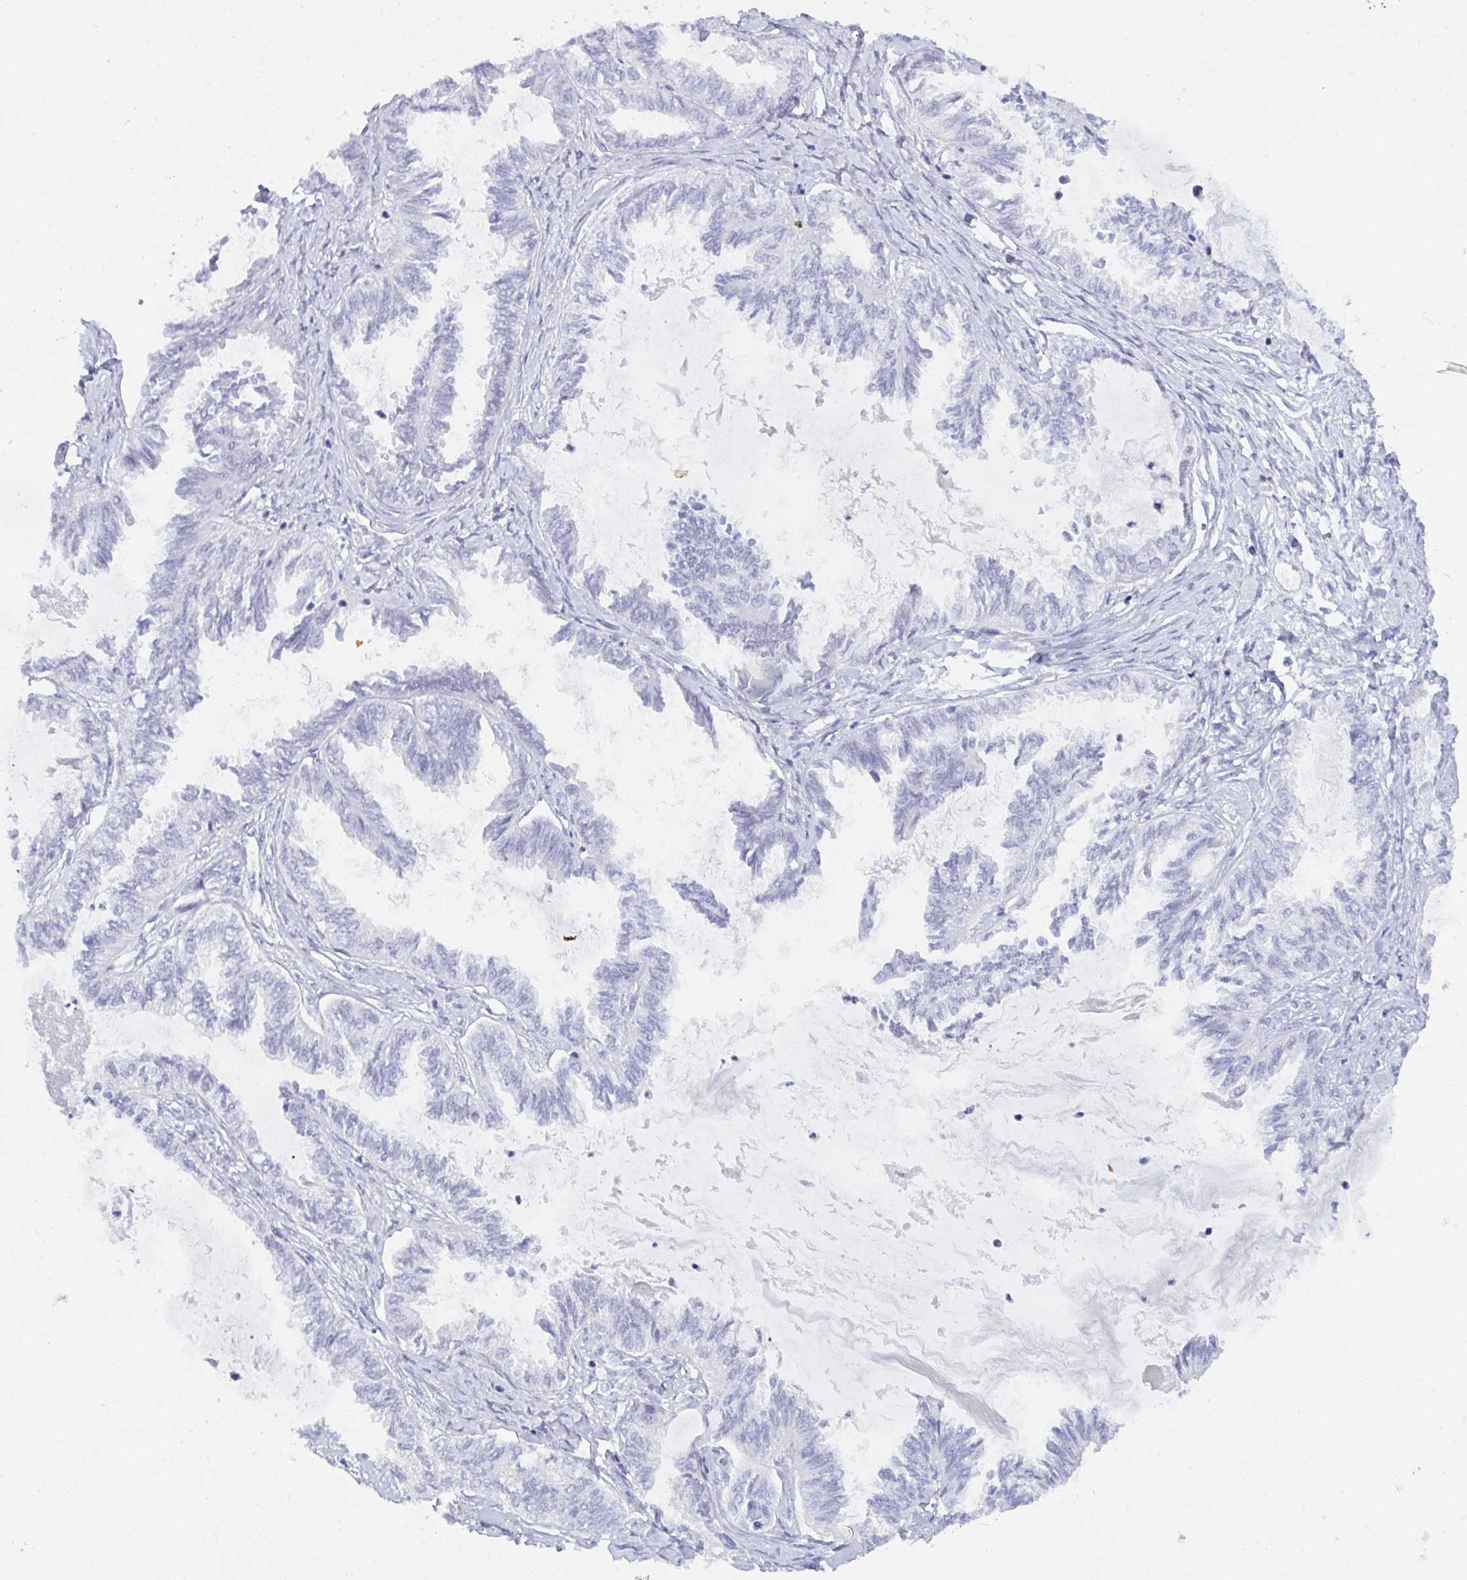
{"staining": {"intensity": "negative", "quantity": "none", "location": "none"}, "tissue": "ovarian cancer", "cell_type": "Tumor cells", "image_type": "cancer", "snomed": [{"axis": "morphology", "description": "Carcinoma, endometroid"}, {"axis": "topography", "description": "Ovary"}], "caption": "A high-resolution histopathology image shows IHC staining of ovarian endometroid carcinoma, which demonstrates no significant positivity in tumor cells.", "gene": "PRDM9", "patient": {"sex": "female", "age": 70}}